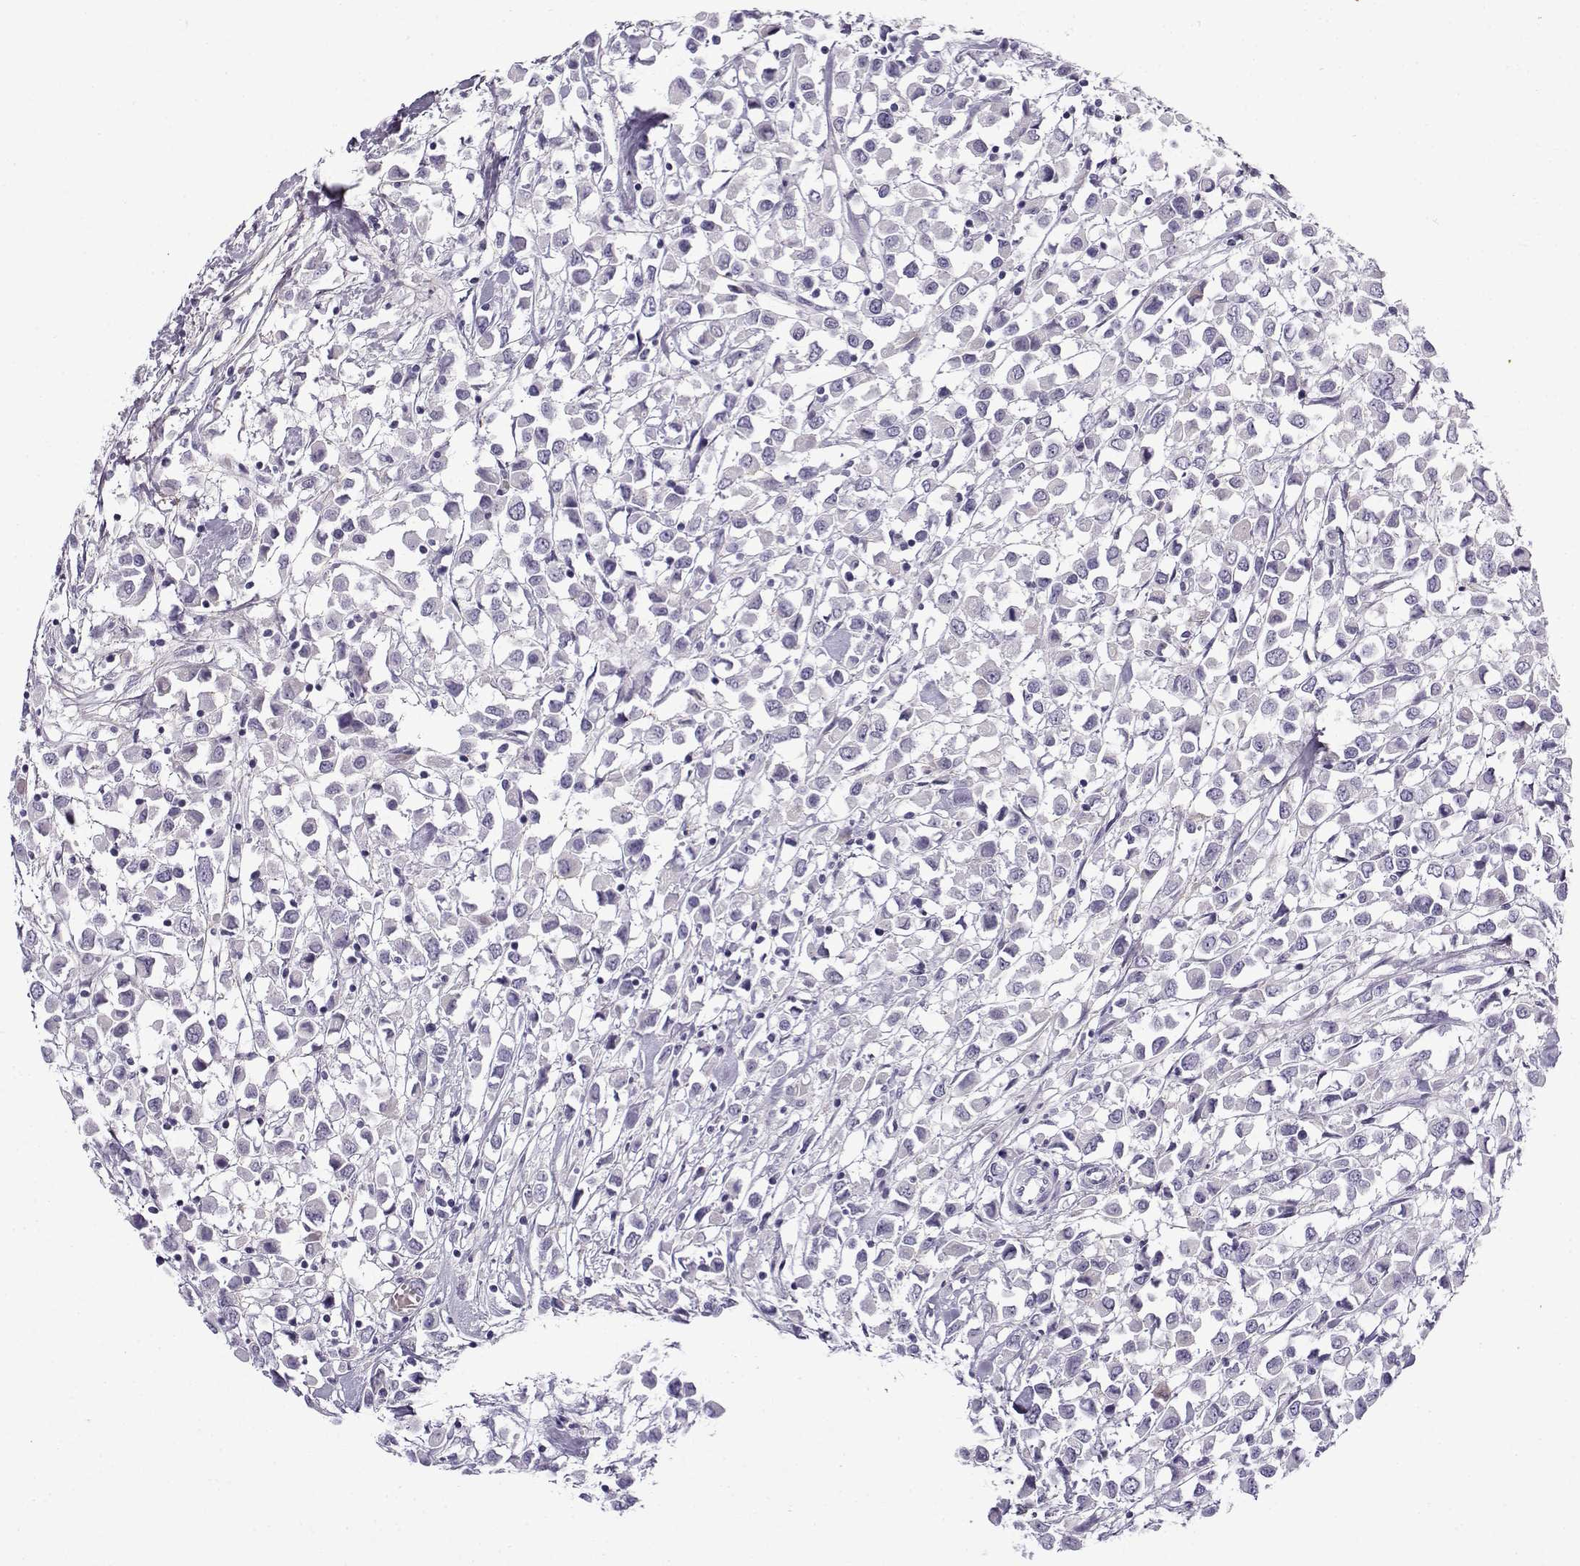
{"staining": {"intensity": "negative", "quantity": "none", "location": "none"}, "tissue": "breast cancer", "cell_type": "Tumor cells", "image_type": "cancer", "snomed": [{"axis": "morphology", "description": "Duct carcinoma"}, {"axis": "topography", "description": "Breast"}], "caption": "The histopathology image displays no significant expression in tumor cells of breast invasive ductal carcinoma. The staining is performed using DAB brown chromogen with nuclei counter-stained in using hematoxylin.", "gene": "GTSF1L", "patient": {"sex": "female", "age": 61}}